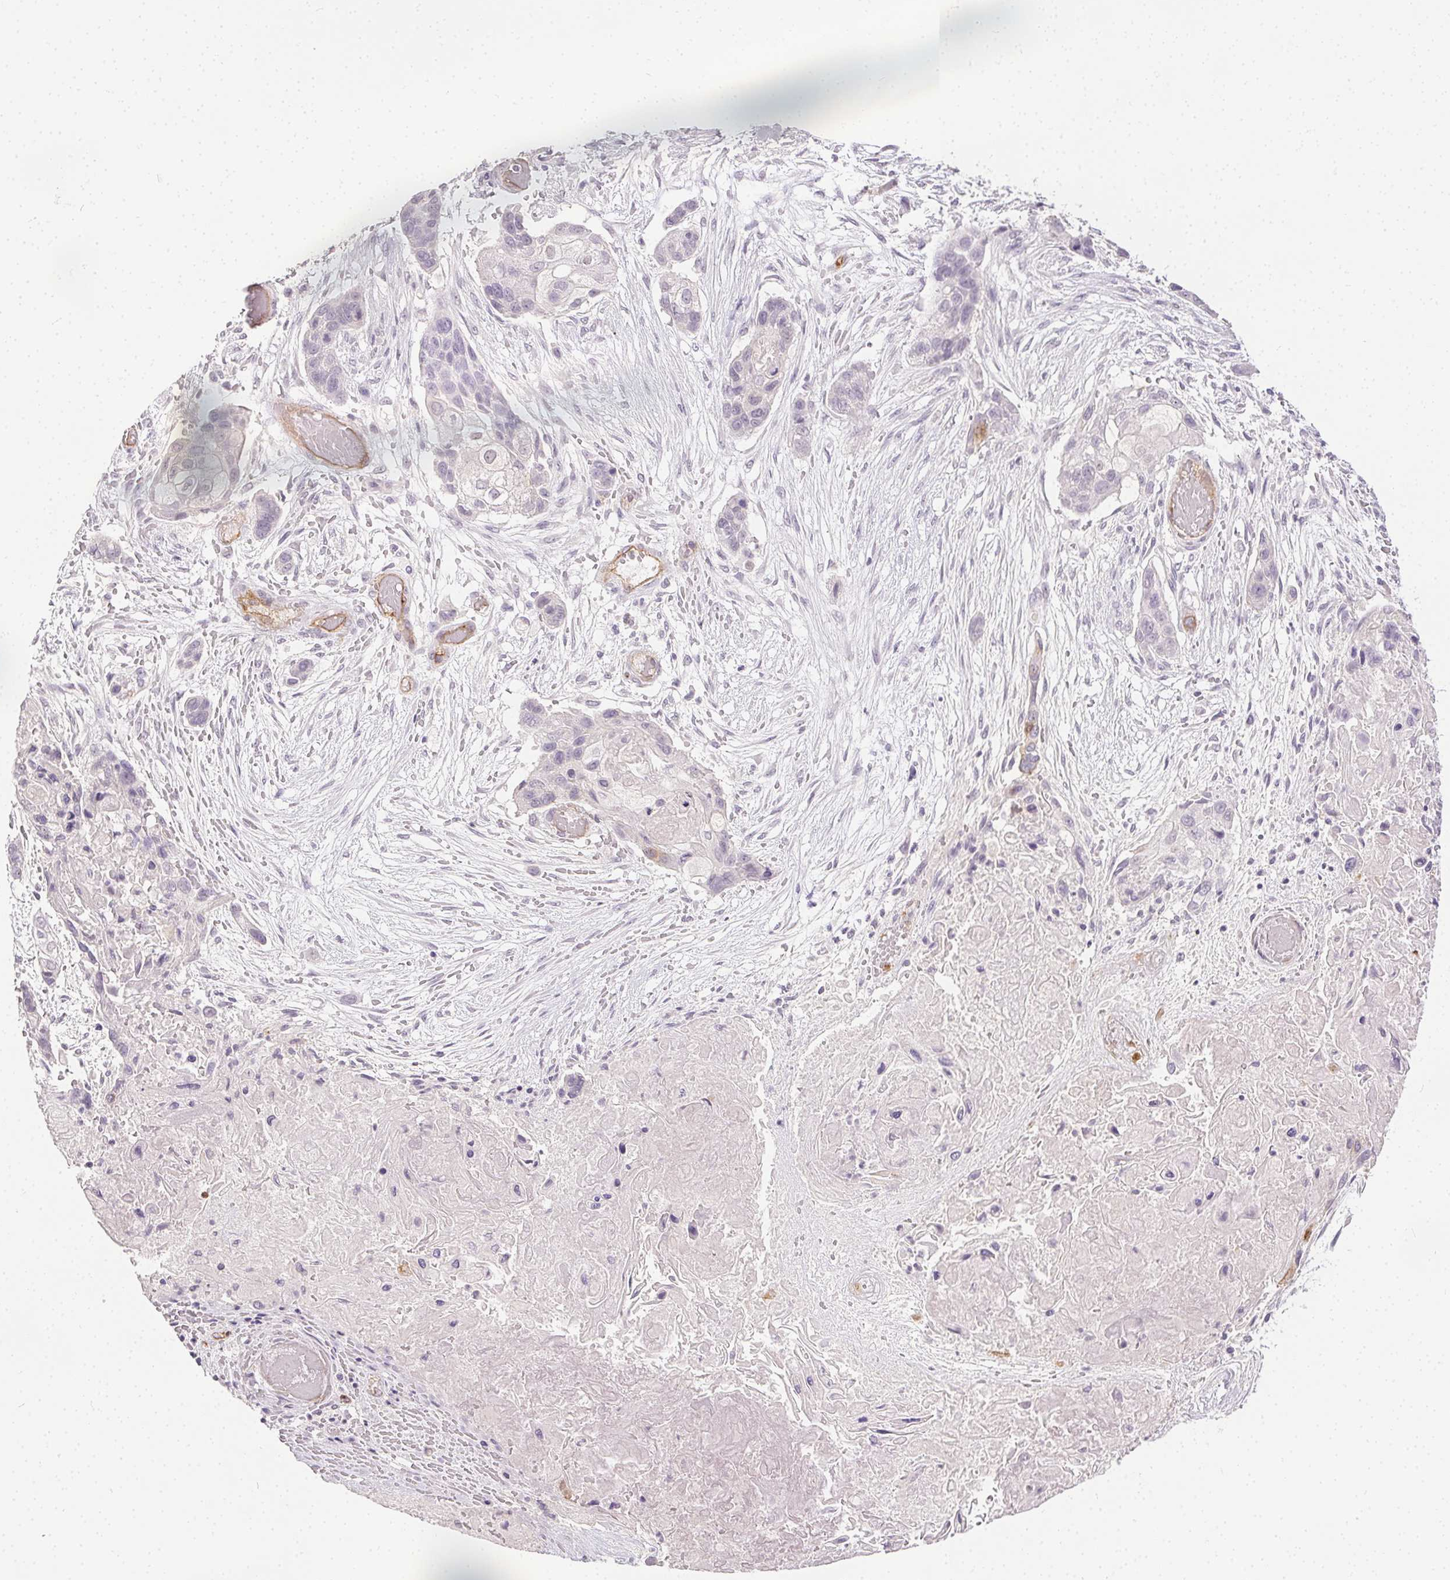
{"staining": {"intensity": "negative", "quantity": "none", "location": "none"}, "tissue": "lung cancer", "cell_type": "Tumor cells", "image_type": "cancer", "snomed": [{"axis": "morphology", "description": "Squamous cell carcinoma, NOS"}, {"axis": "topography", "description": "Lung"}], "caption": "DAB (3,3'-diaminobenzidine) immunohistochemical staining of lung cancer displays no significant staining in tumor cells.", "gene": "PODXL", "patient": {"sex": "male", "age": 69}}